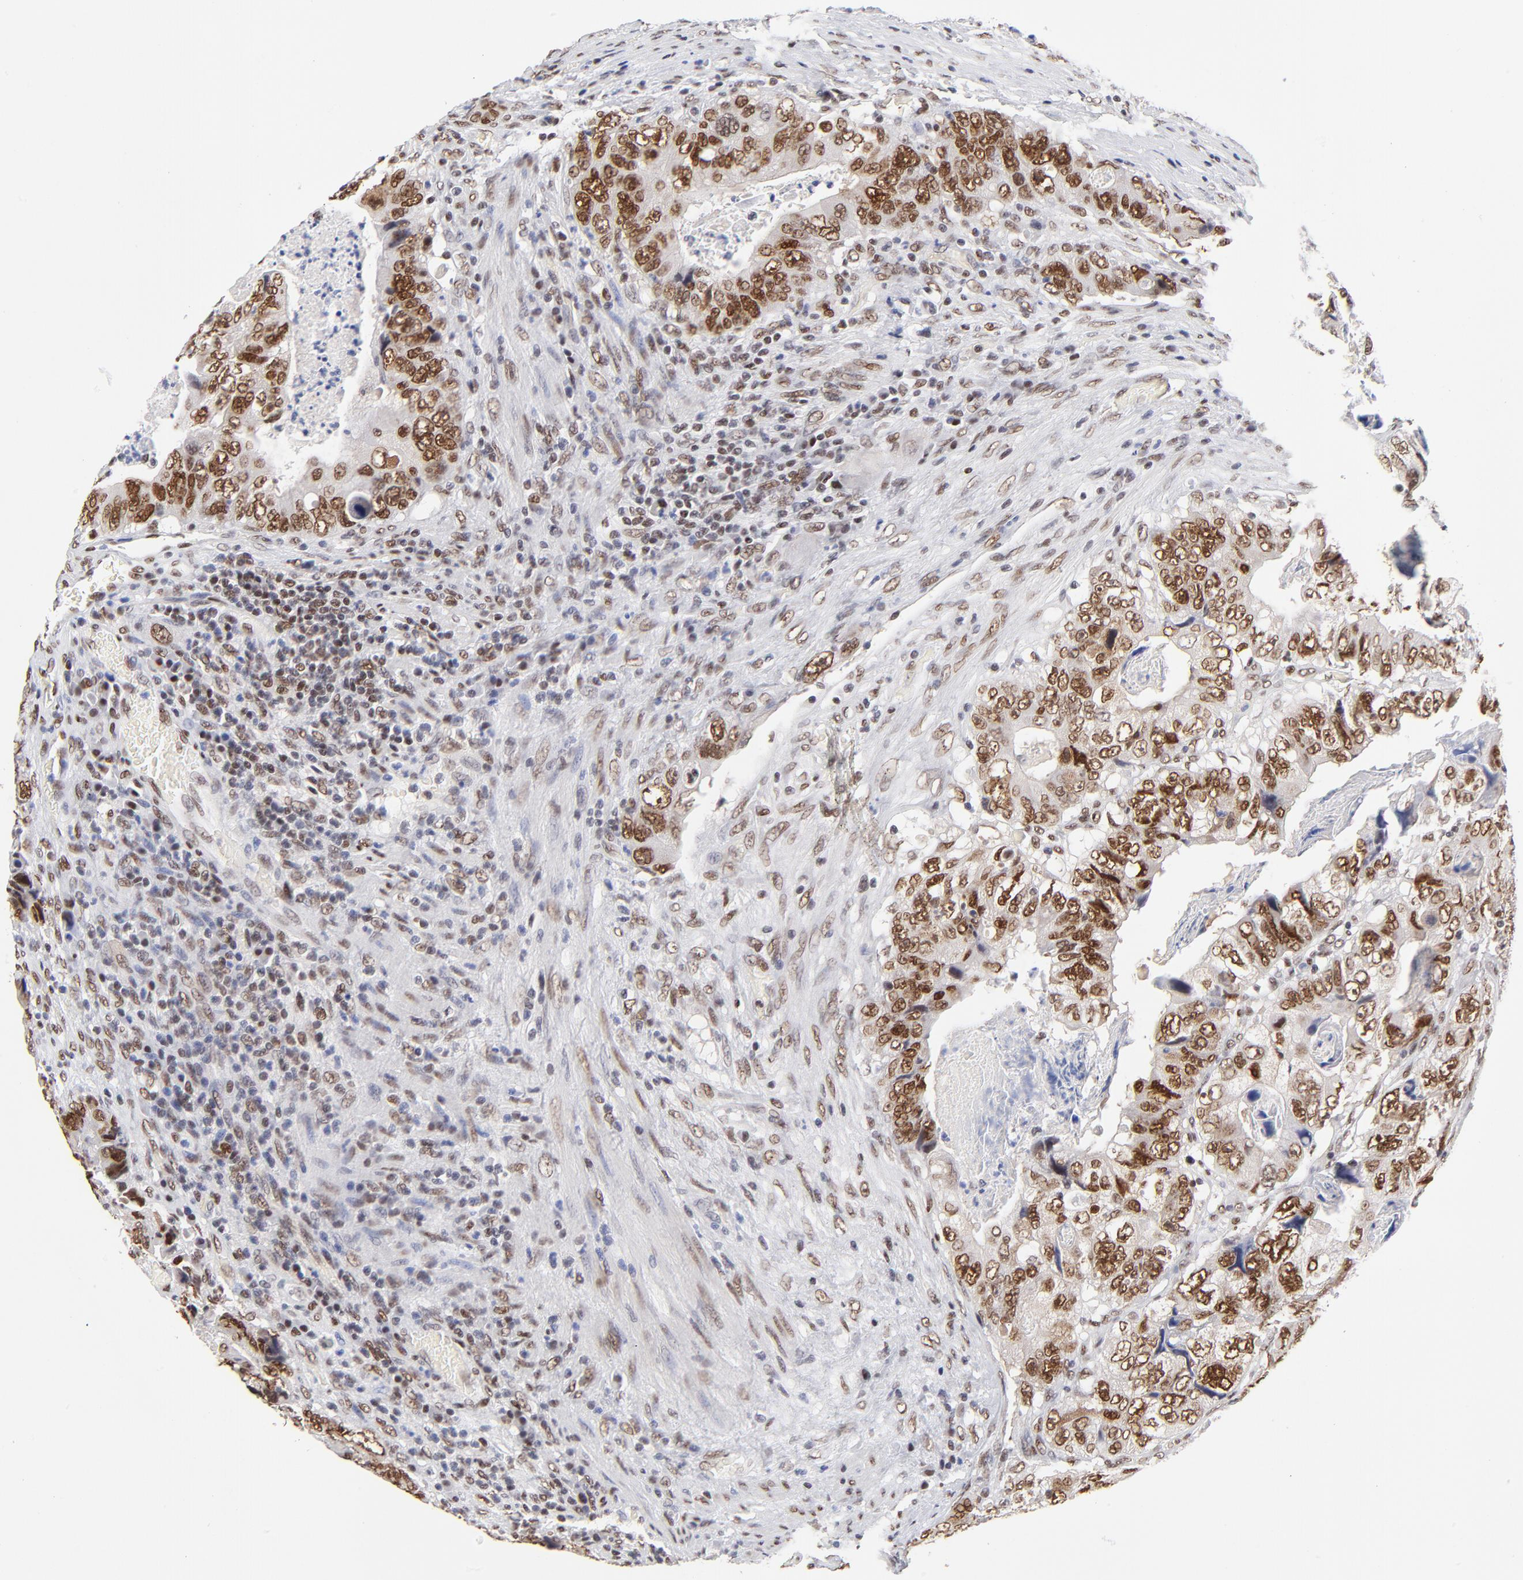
{"staining": {"intensity": "strong", "quantity": ">75%", "location": "nuclear"}, "tissue": "colorectal cancer", "cell_type": "Tumor cells", "image_type": "cancer", "snomed": [{"axis": "morphology", "description": "Adenocarcinoma, NOS"}, {"axis": "topography", "description": "Rectum"}], "caption": "Human colorectal cancer stained with a protein marker displays strong staining in tumor cells.", "gene": "ZMYM3", "patient": {"sex": "female", "age": 82}}